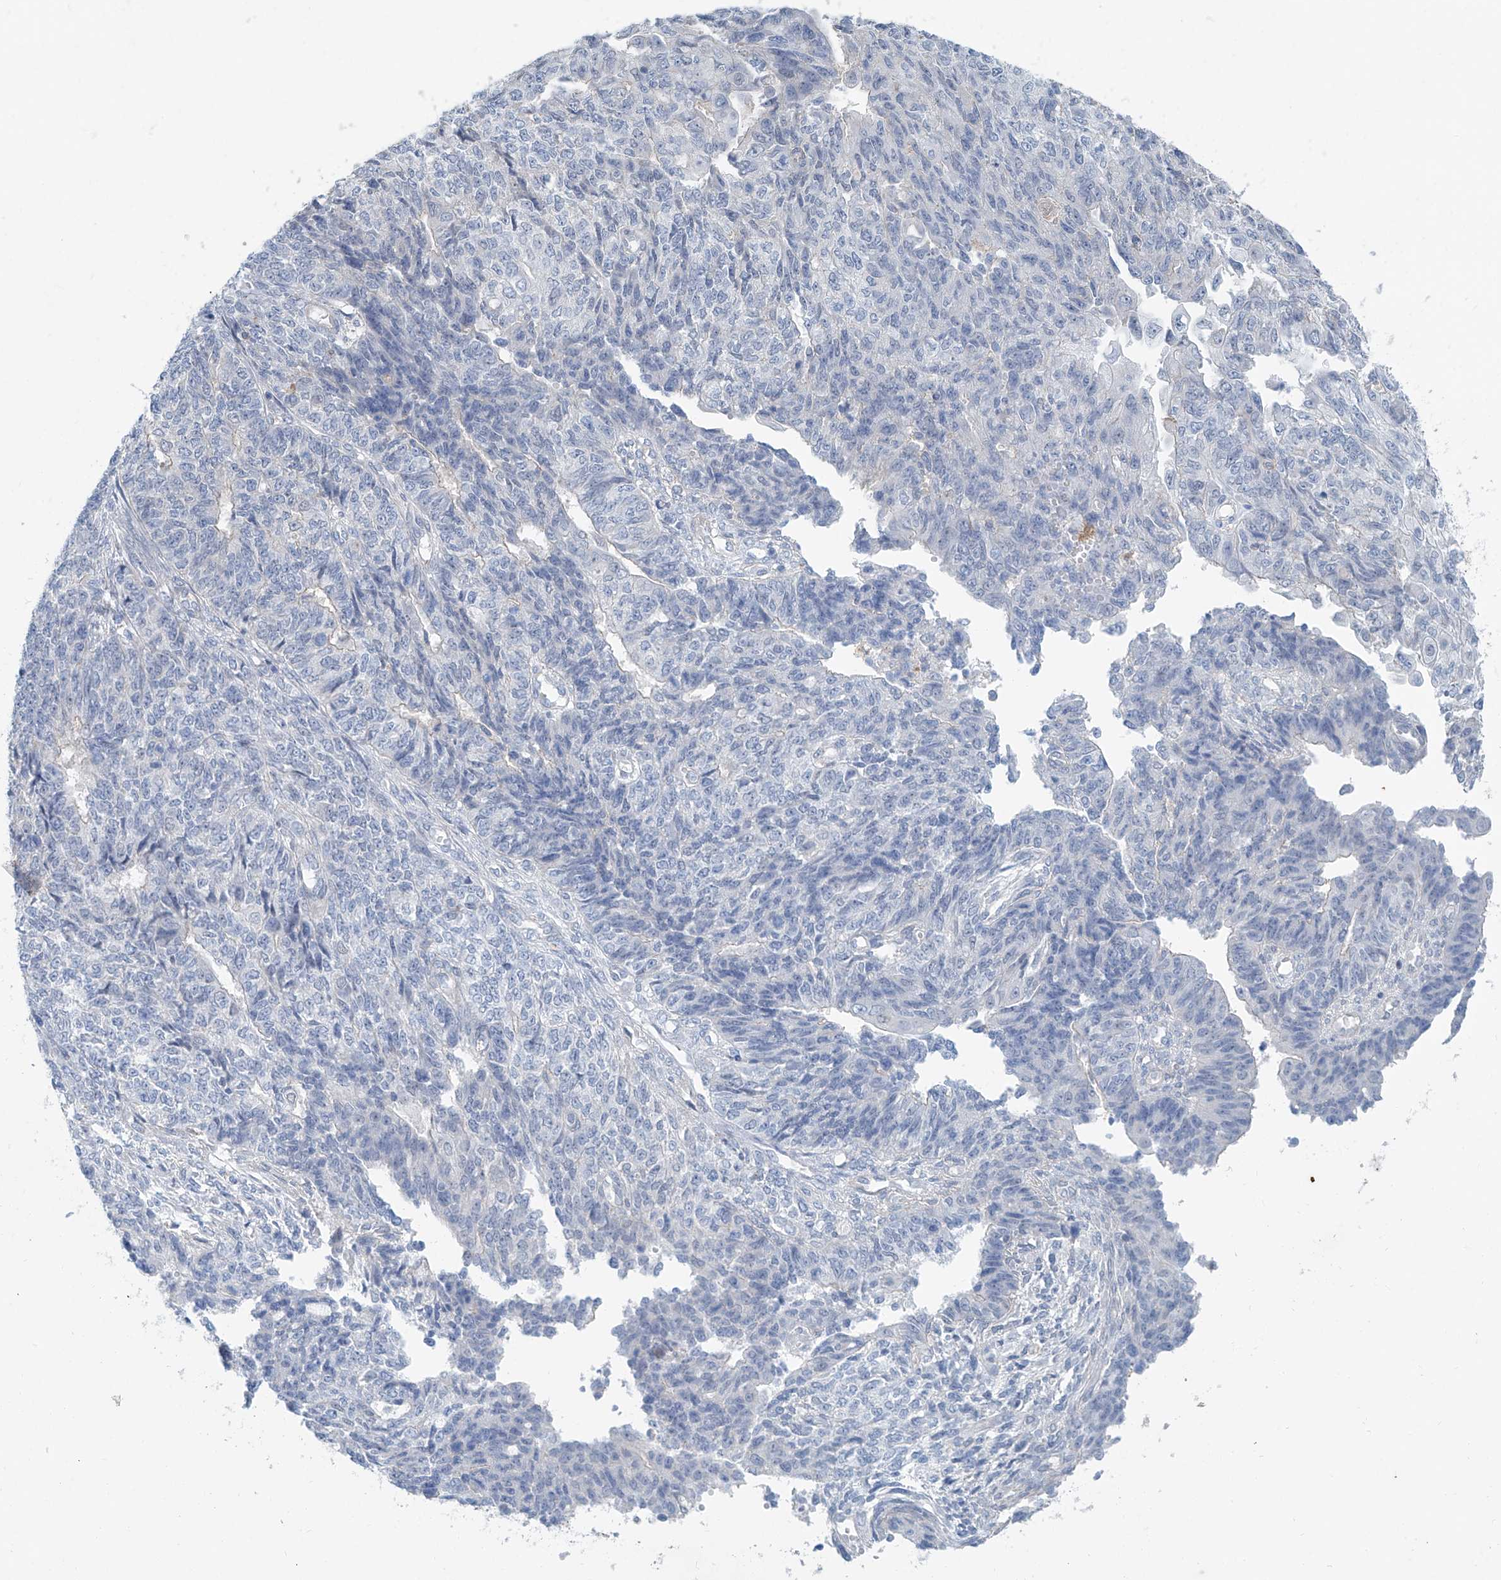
{"staining": {"intensity": "negative", "quantity": "none", "location": "none"}, "tissue": "endometrial cancer", "cell_type": "Tumor cells", "image_type": "cancer", "snomed": [{"axis": "morphology", "description": "Adenocarcinoma, NOS"}, {"axis": "topography", "description": "Endometrium"}], "caption": "Immunohistochemistry (IHC) image of endometrial cancer stained for a protein (brown), which shows no positivity in tumor cells. The staining is performed using DAB (3,3'-diaminobenzidine) brown chromogen with nuclei counter-stained in using hematoxylin.", "gene": "ANKRD34A", "patient": {"sex": "female", "age": 32}}